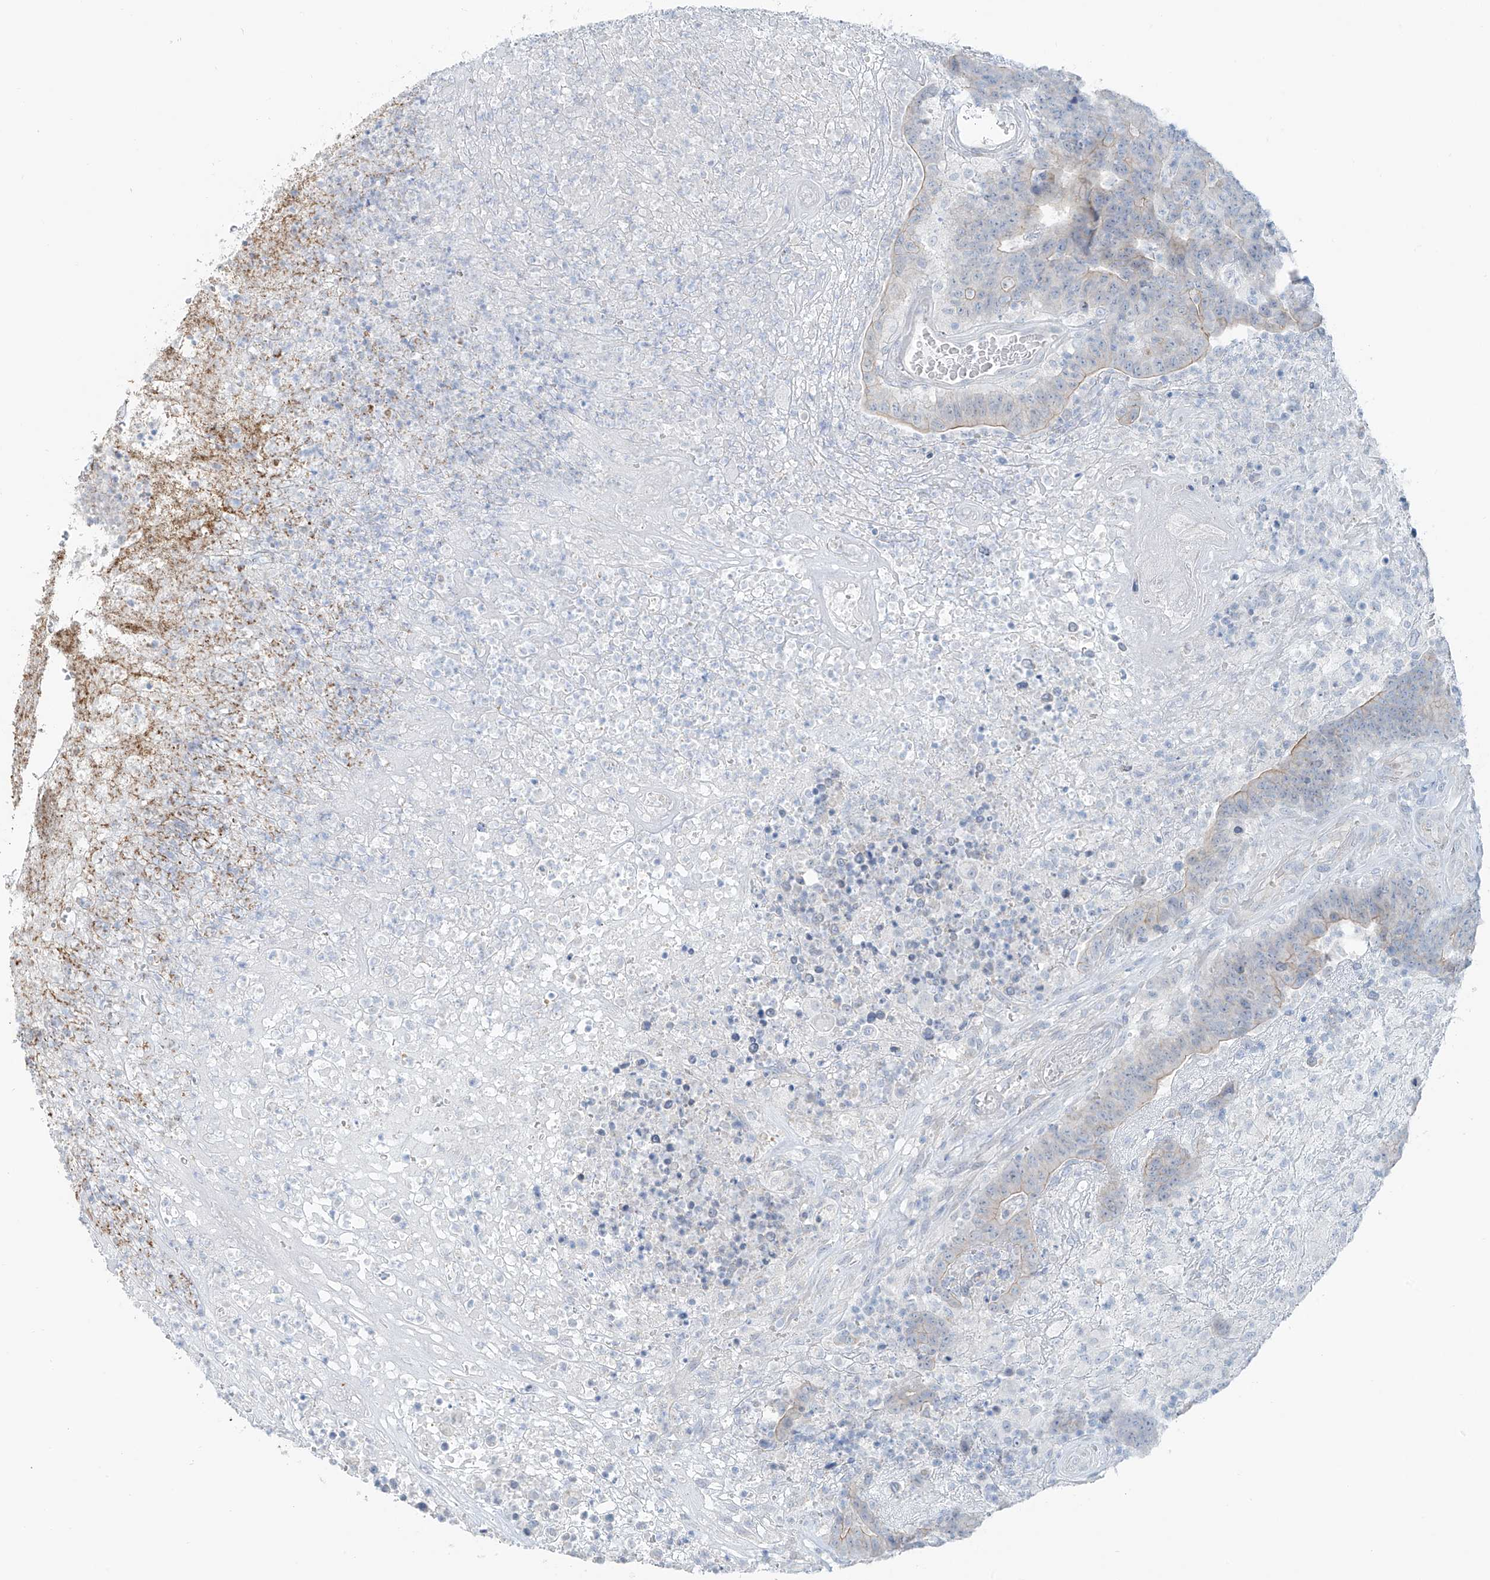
{"staining": {"intensity": "weak", "quantity": "<25%", "location": "cytoplasmic/membranous"}, "tissue": "colorectal cancer", "cell_type": "Tumor cells", "image_type": "cancer", "snomed": [{"axis": "morphology", "description": "Normal tissue, NOS"}, {"axis": "morphology", "description": "Adenocarcinoma, NOS"}, {"axis": "topography", "description": "Colon"}], "caption": "The histopathology image demonstrates no staining of tumor cells in colorectal adenocarcinoma.", "gene": "TUBE1", "patient": {"sex": "female", "age": 75}}